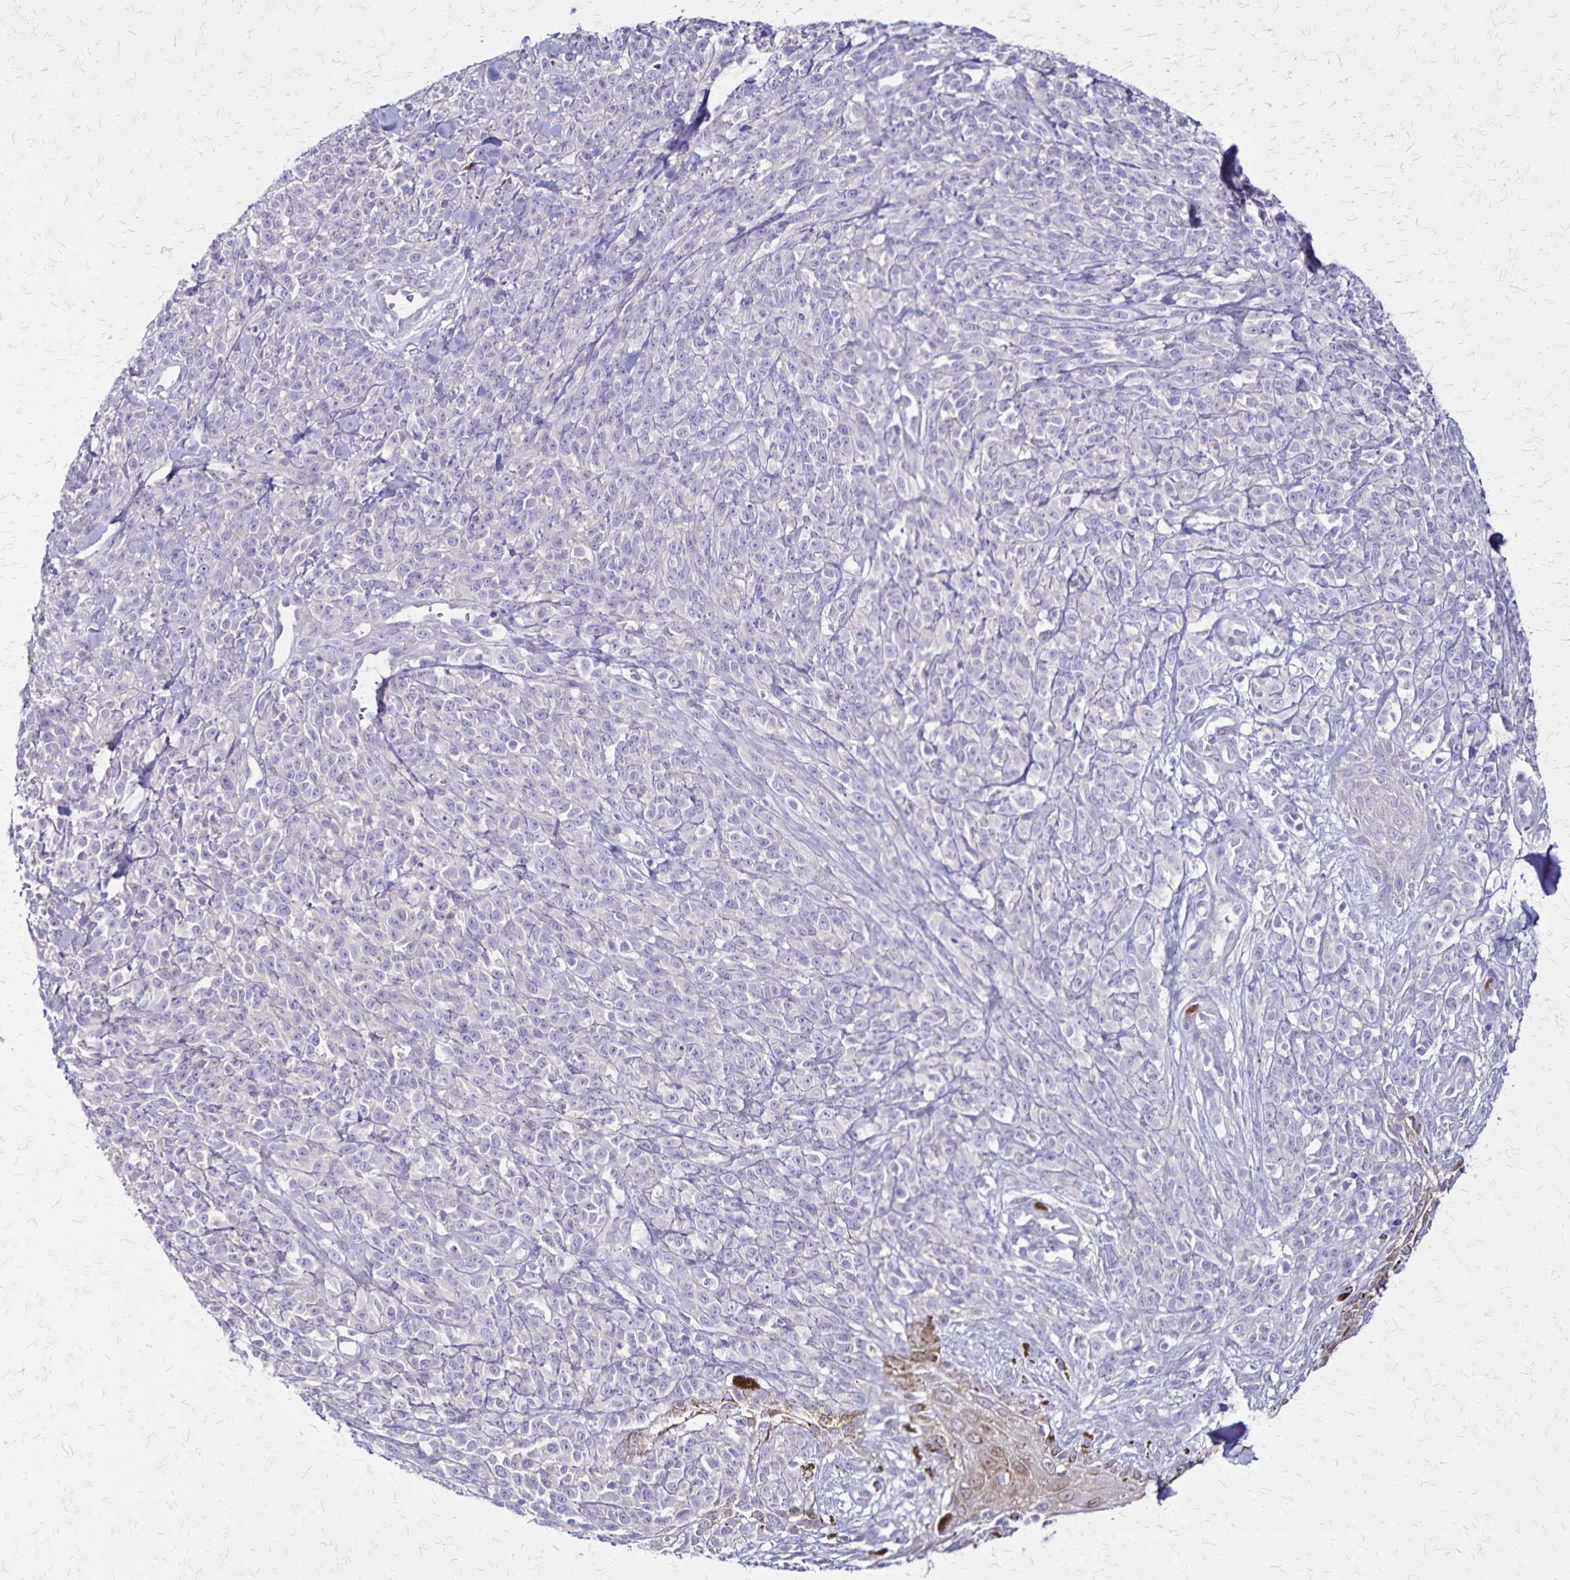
{"staining": {"intensity": "negative", "quantity": "none", "location": "none"}, "tissue": "melanoma", "cell_type": "Tumor cells", "image_type": "cancer", "snomed": [{"axis": "morphology", "description": "Malignant melanoma, NOS"}, {"axis": "topography", "description": "Skin"}, {"axis": "topography", "description": "Skin of trunk"}], "caption": "IHC of human melanoma reveals no staining in tumor cells. (Stains: DAB (3,3'-diaminobenzidine) immunohistochemistry (IHC) with hematoxylin counter stain, Microscopy: brightfield microscopy at high magnification).", "gene": "ULBP3", "patient": {"sex": "male", "age": 74}}